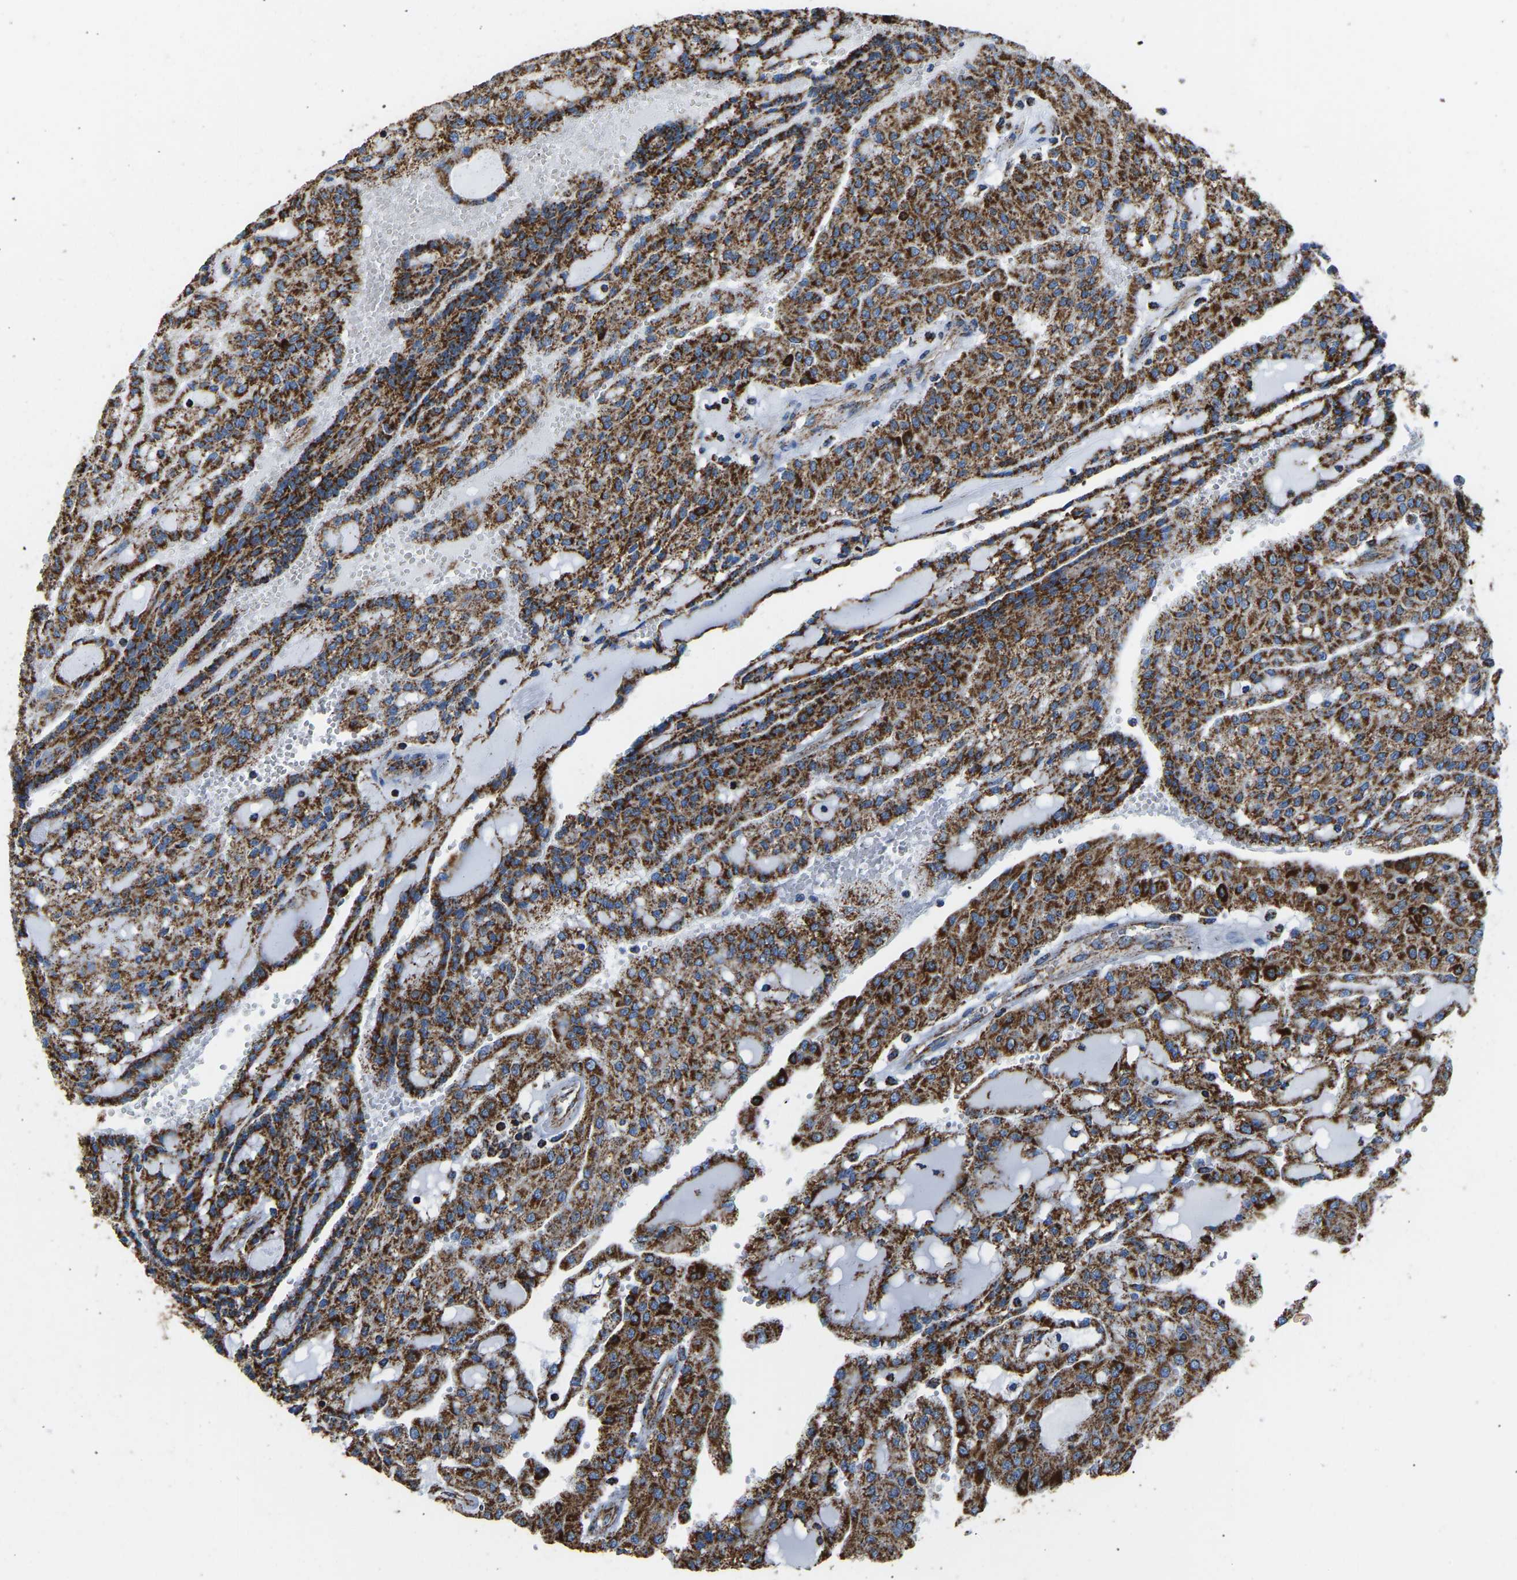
{"staining": {"intensity": "strong", "quantity": ">75%", "location": "cytoplasmic/membranous"}, "tissue": "renal cancer", "cell_type": "Tumor cells", "image_type": "cancer", "snomed": [{"axis": "morphology", "description": "Adenocarcinoma, NOS"}, {"axis": "topography", "description": "Kidney"}], "caption": "An image of human renal adenocarcinoma stained for a protein shows strong cytoplasmic/membranous brown staining in tumor cells.", "gene": "IRX6", "patient": {"sex": "male", "age": 63}}